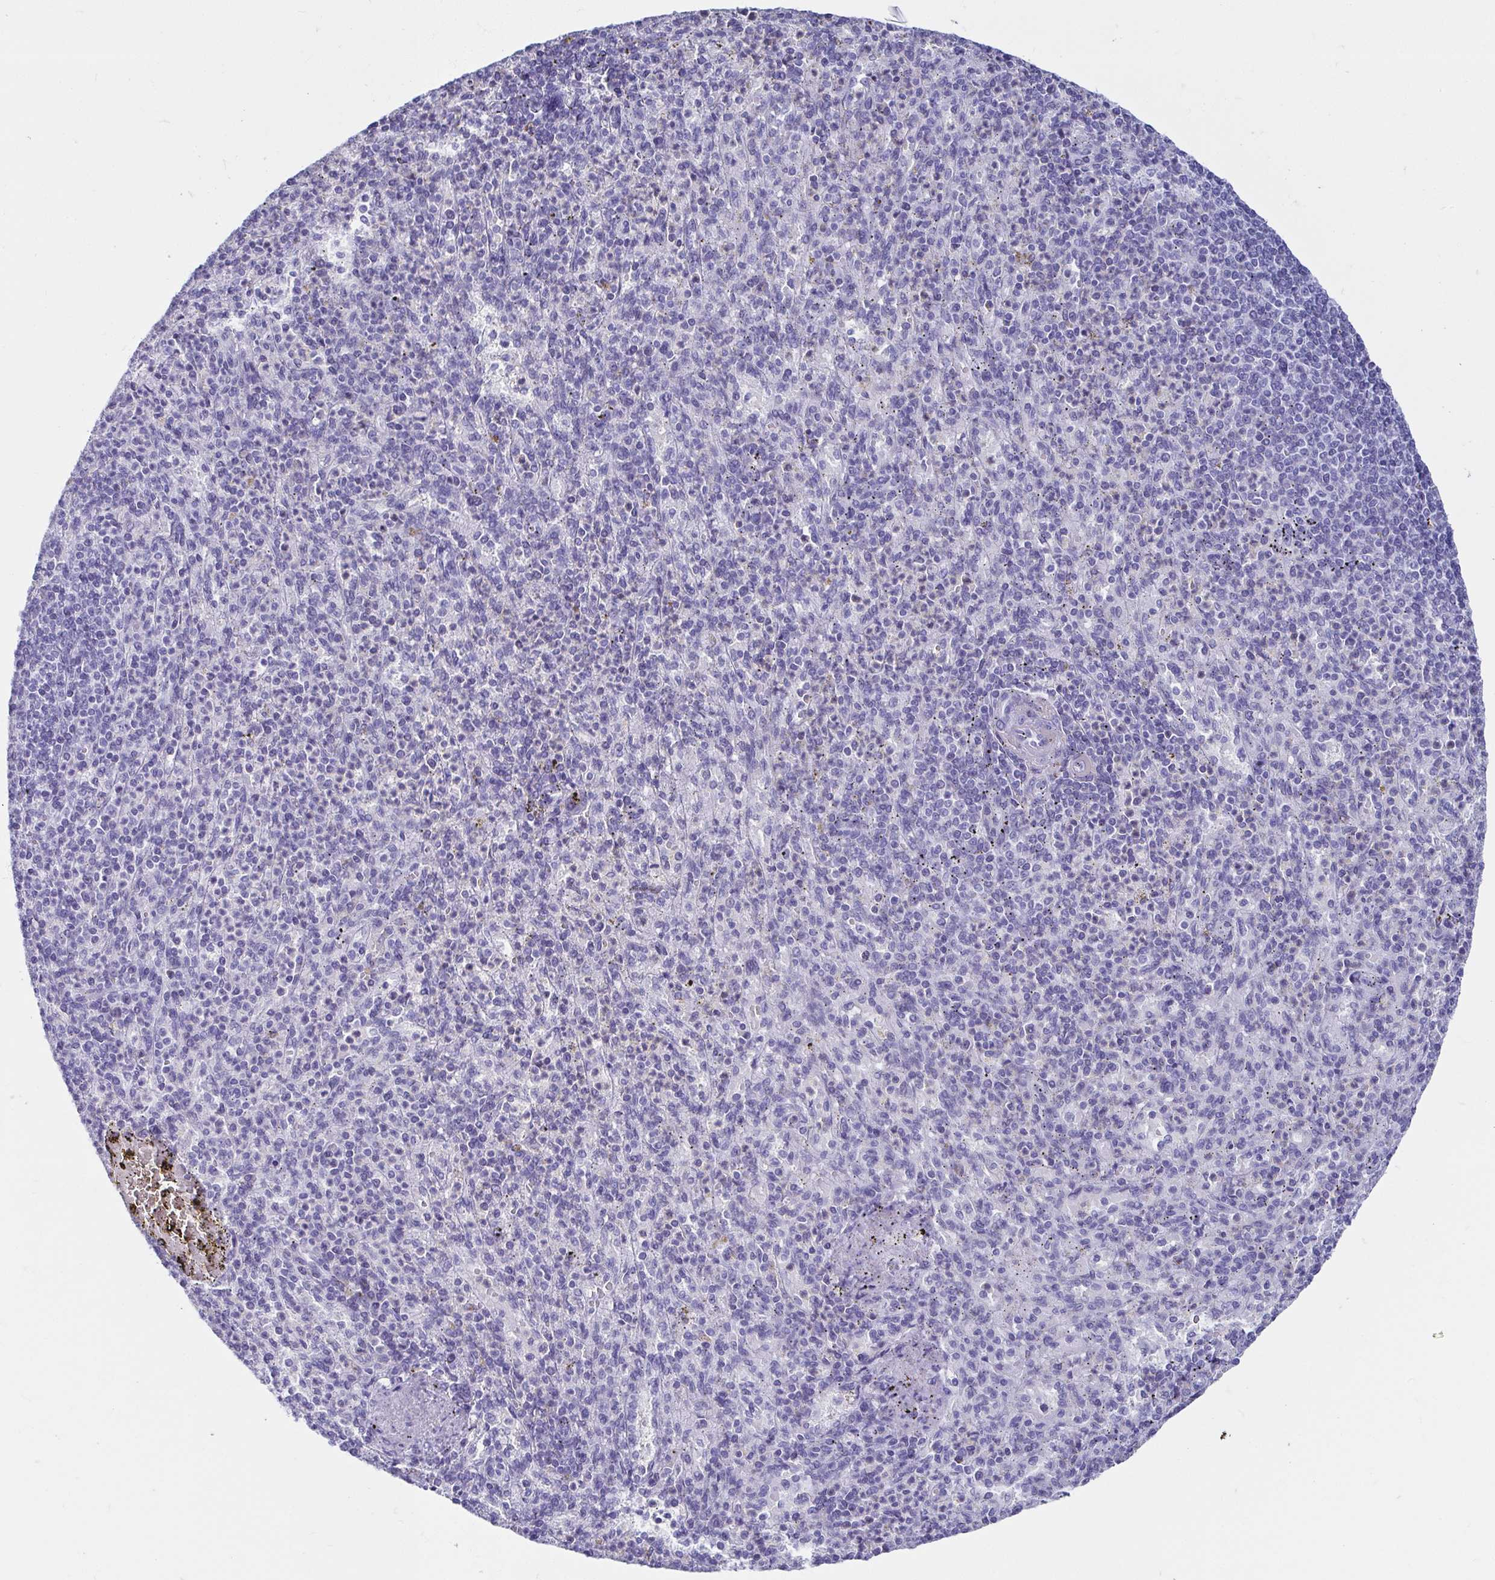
{"staining": {"intensity": "negative", "quantity": "none", "location": "none"}, "tissue": "spleen", "cell_type": "Cells in red pulp", "image_type": "normal", "snomed": [{"axis": "morphology", "description": "Normal tissue, NOS"}, {"axis": "topography", "description": "Spleen"}], "caption": "High magnification brightfield microscopy of unremarkable spleen stained with DAB (3,3'-diaminobenzidine) (brown) and counterstained with hematoxylin (blue): cells in red pulp show no significant staining. The staining was performed using DAB (3,3'-diaminobenzidine) to visualize the protein expression in brown, while the nuclei were stained in blue with hematoxylin (Magnification: 20x).", "gene": "CD164L2", "patient": {"sex": "female", "age": 74}}